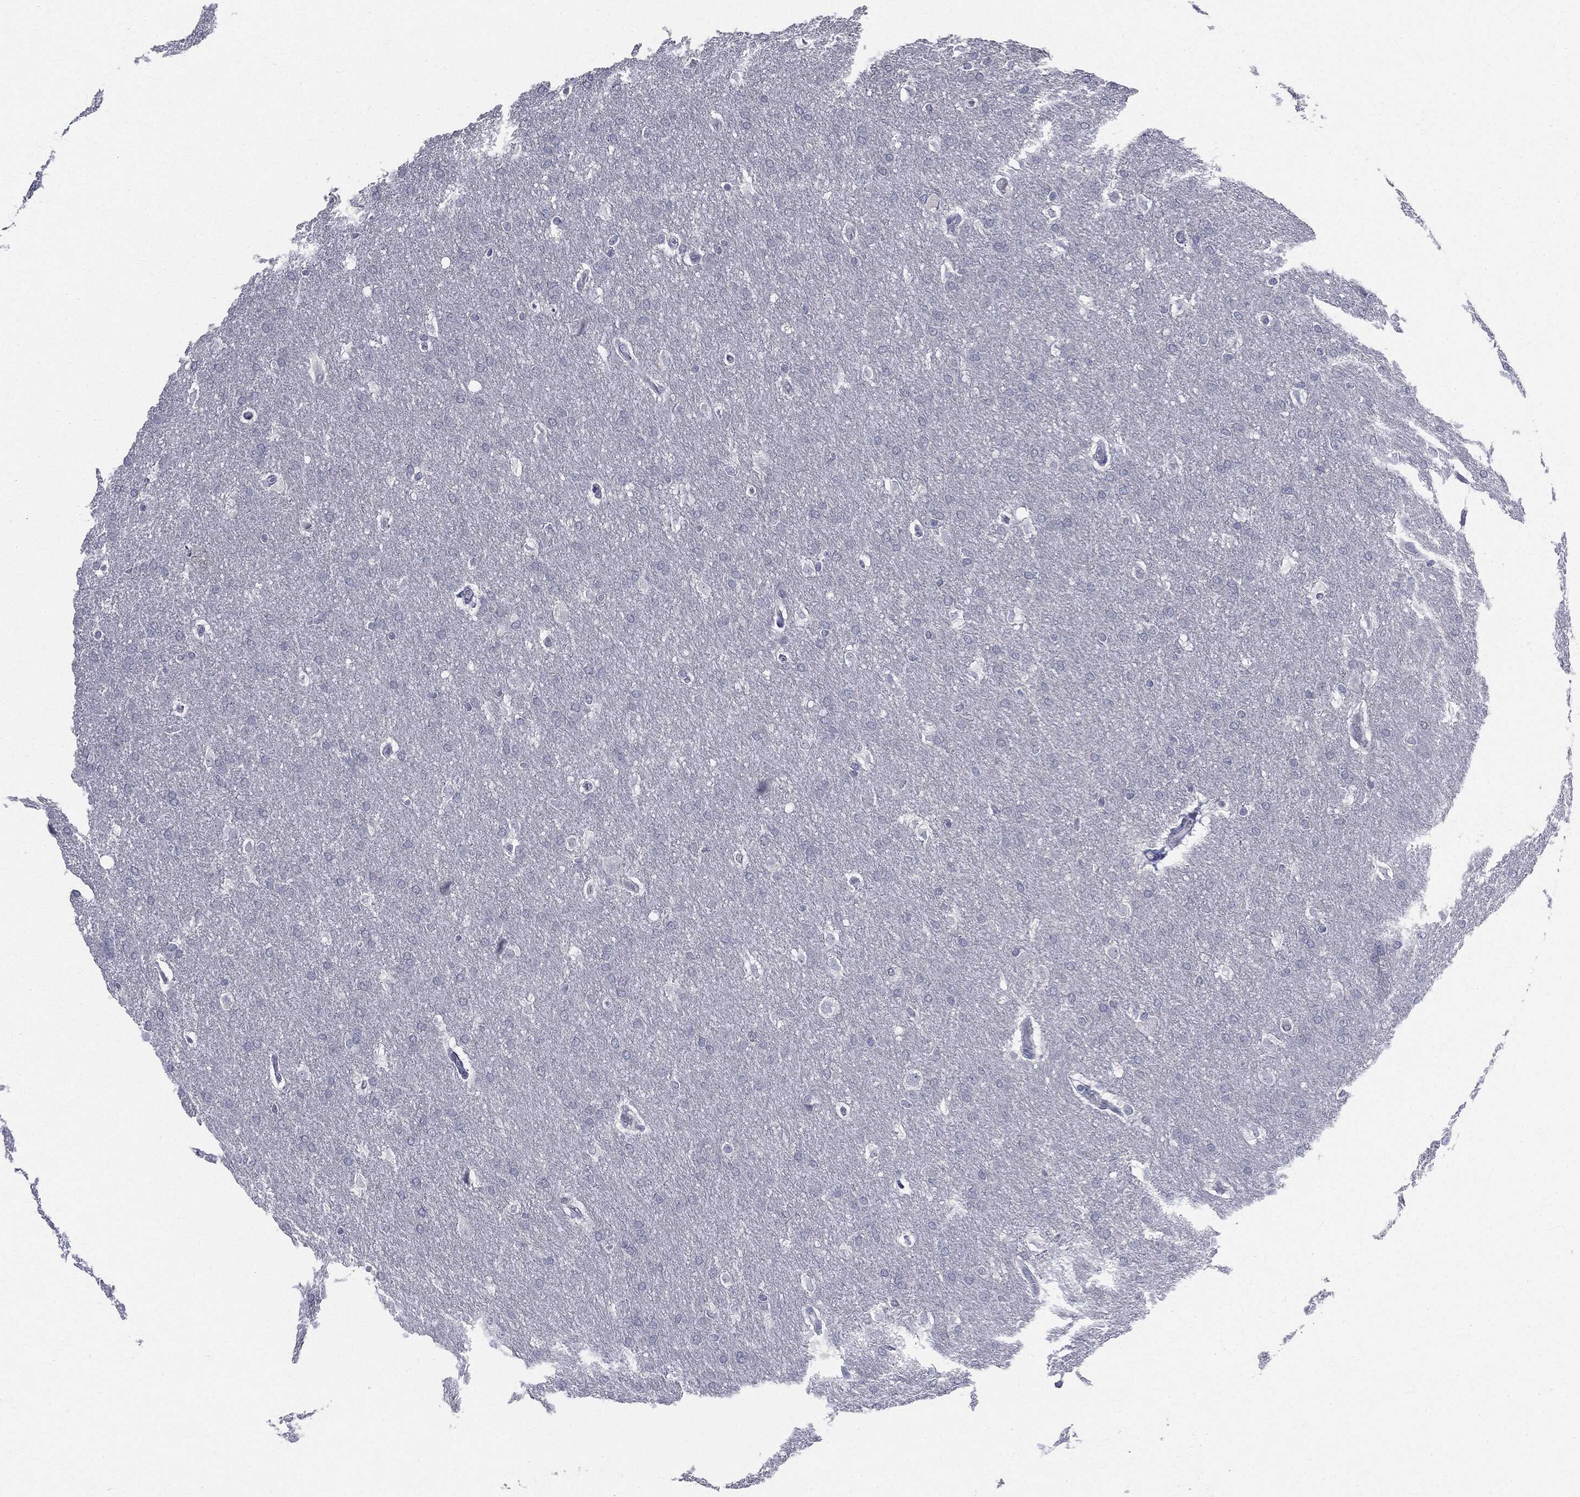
{"staining": {"intensity": "negative", "quantity": "none", "location": "none"}, "tissue": "glioma", "cell_type": "Tumor cells", "image_type": "cancer", "snomed": [{"axis": "morphology", "description": "Glioma, malignant, Low grade"}, {"axis": "topography", "description": "Brain"}], "caption": "Tumor cells are negative for brown protein staining in low-grade glioma (malignant).", "gene": "CGB1", "patient": {"sex": "female", "age": 37}}